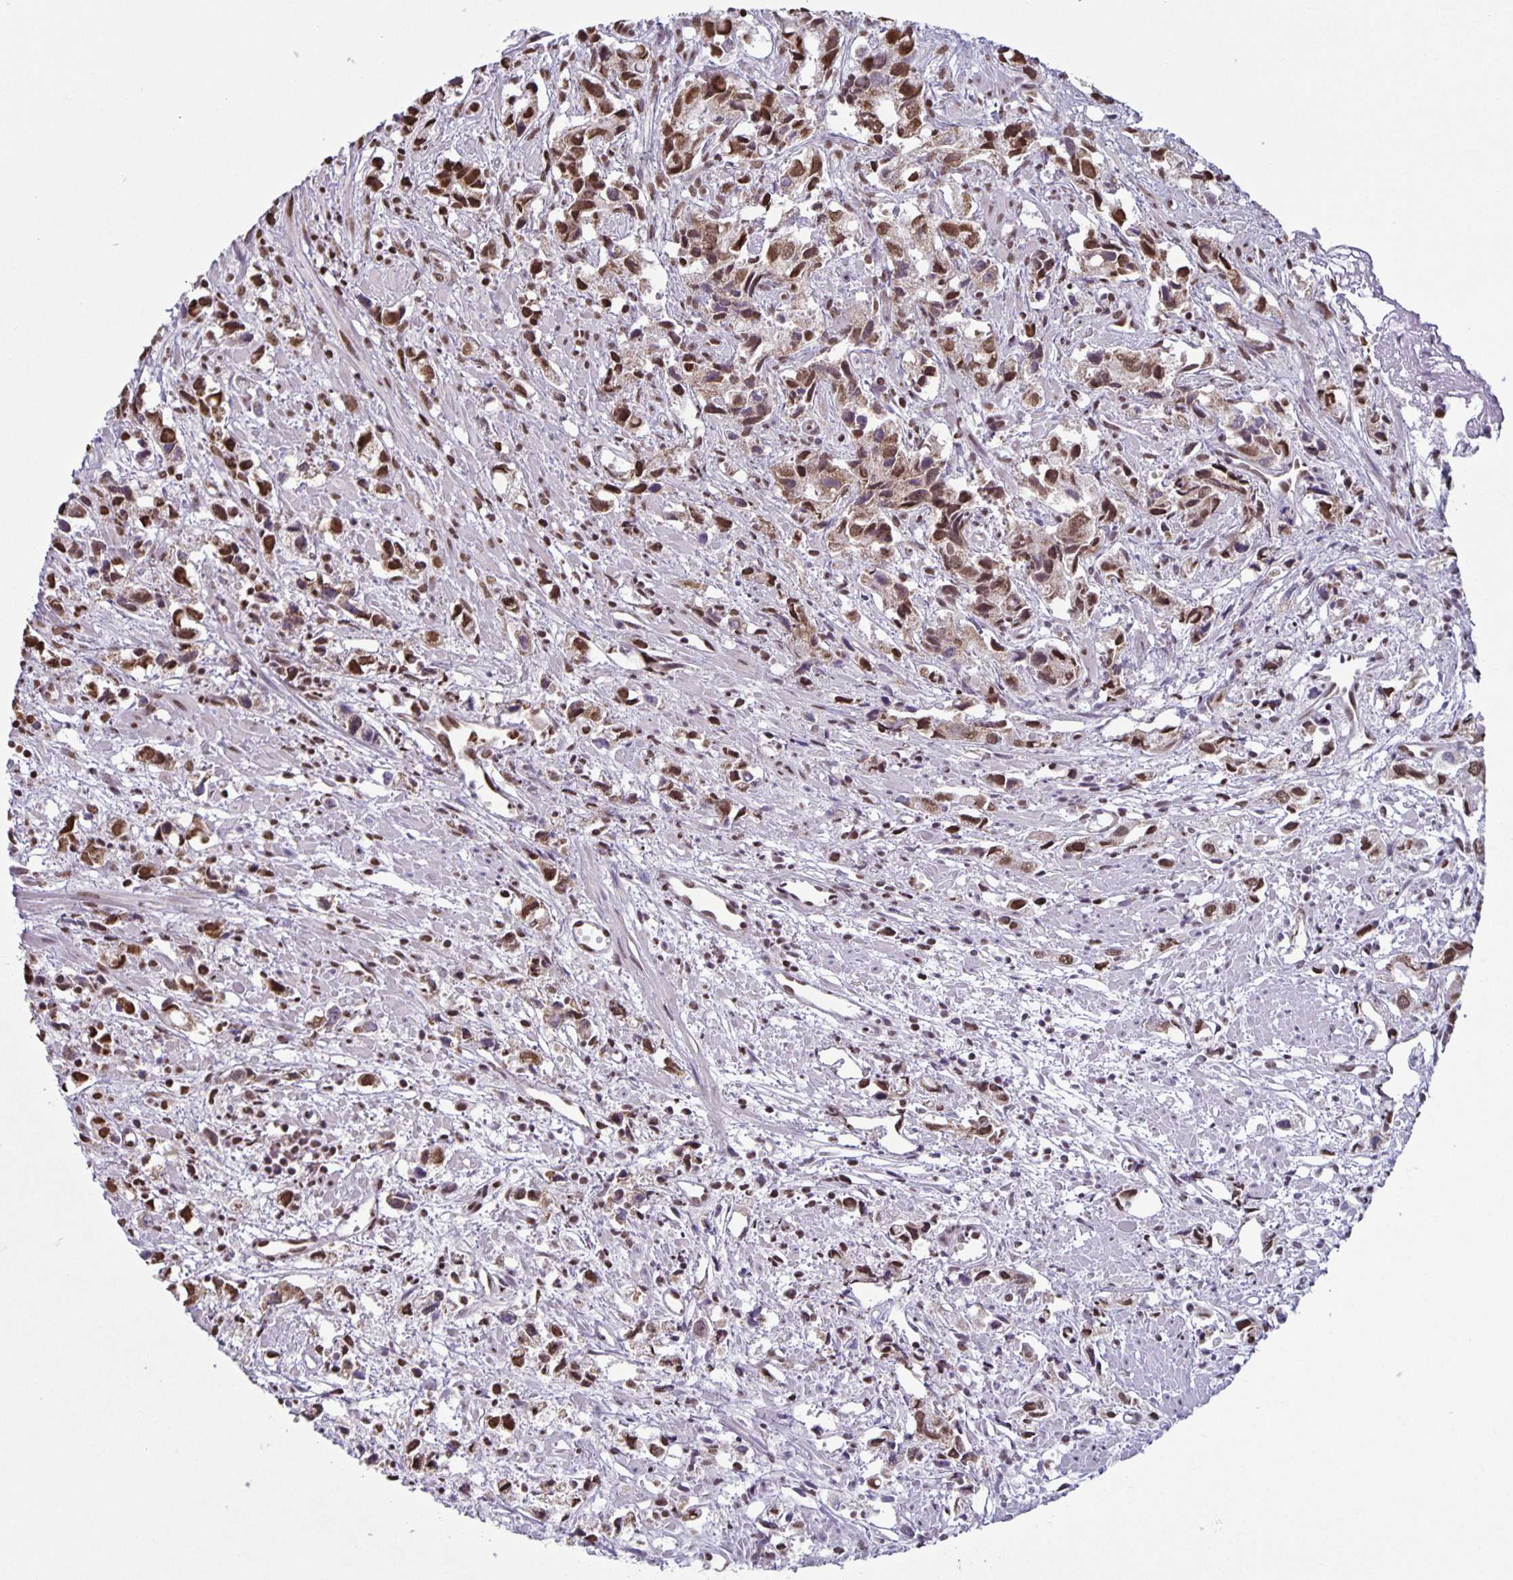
{"staining": {"intensity": "moderate", "quantity": ">75%", "location": "nuclear"}, "tissue": "prostate cancer", "cell_type": "Tumor cells", "image_type": "cancer", "snomed": [{"axis": "morphology", "description": "Adenocarcinoma, High grade"}, {"axis": "topography", "description": "Prostate"}], "caption": "Tumor cells exhibit moderate nuclear expression in about >75% of cells in prostate cancer.", "gene": "DUT", "patient": {"sex": "male", "age": 58}}